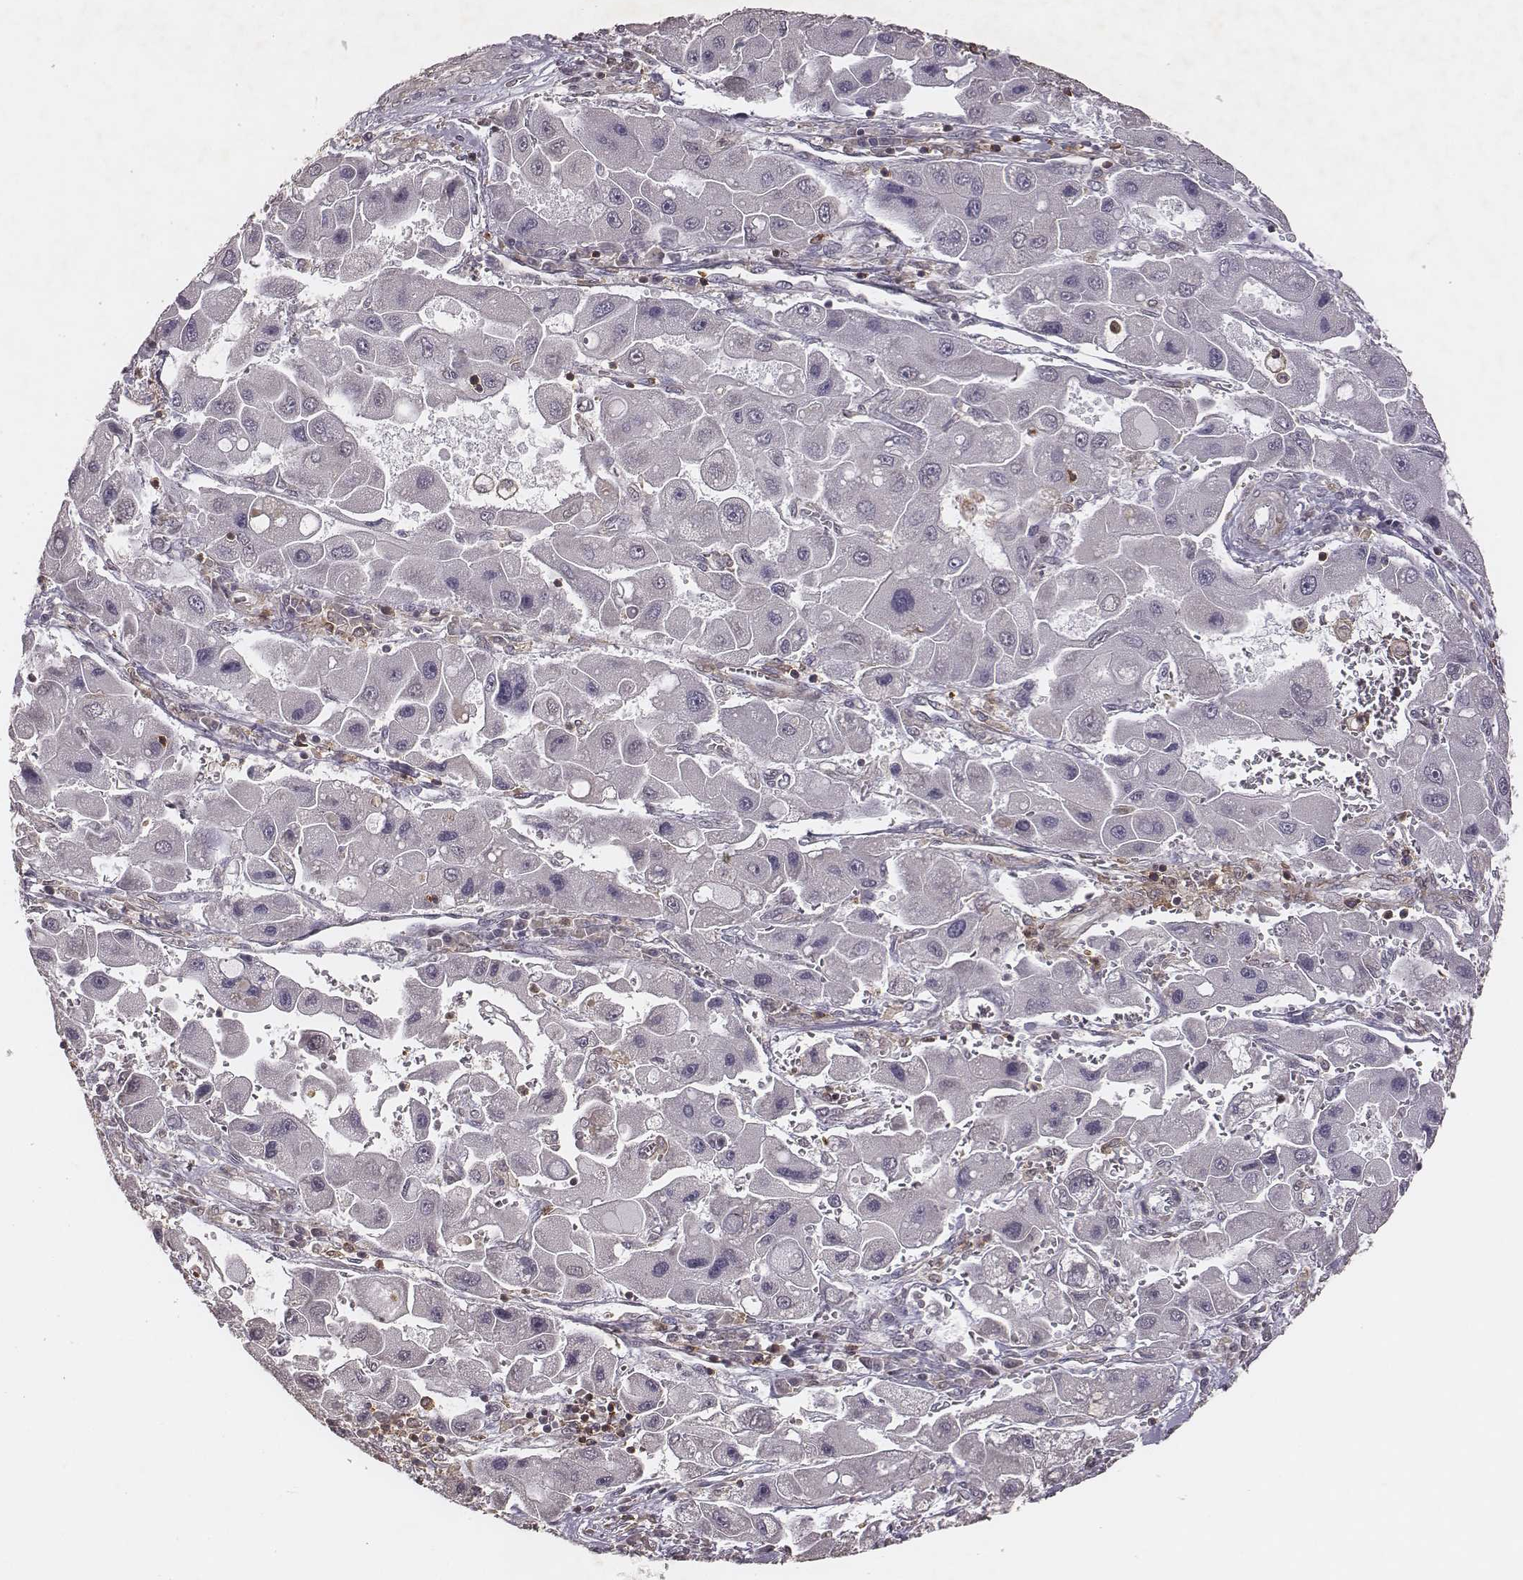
{"staining": {"intensity": "negative", "quantity": "none", "location": "none"}, "tissue": "liver cancer", "cell_type": "Tumor cells", "image_type": "cancer", "snomed": [{"axis": "morphology", "description": "Carcinoma, Hepatocellular, NOS"}, {"axis": "topography", "description": "Liver"}], "caption": "Tumor cells show no significant expression in hepatocellular carcinoma (liver). Nuclei are stained in blue.", "gene": "PILRA", "patient": {"sex": "male", "age": 24}}